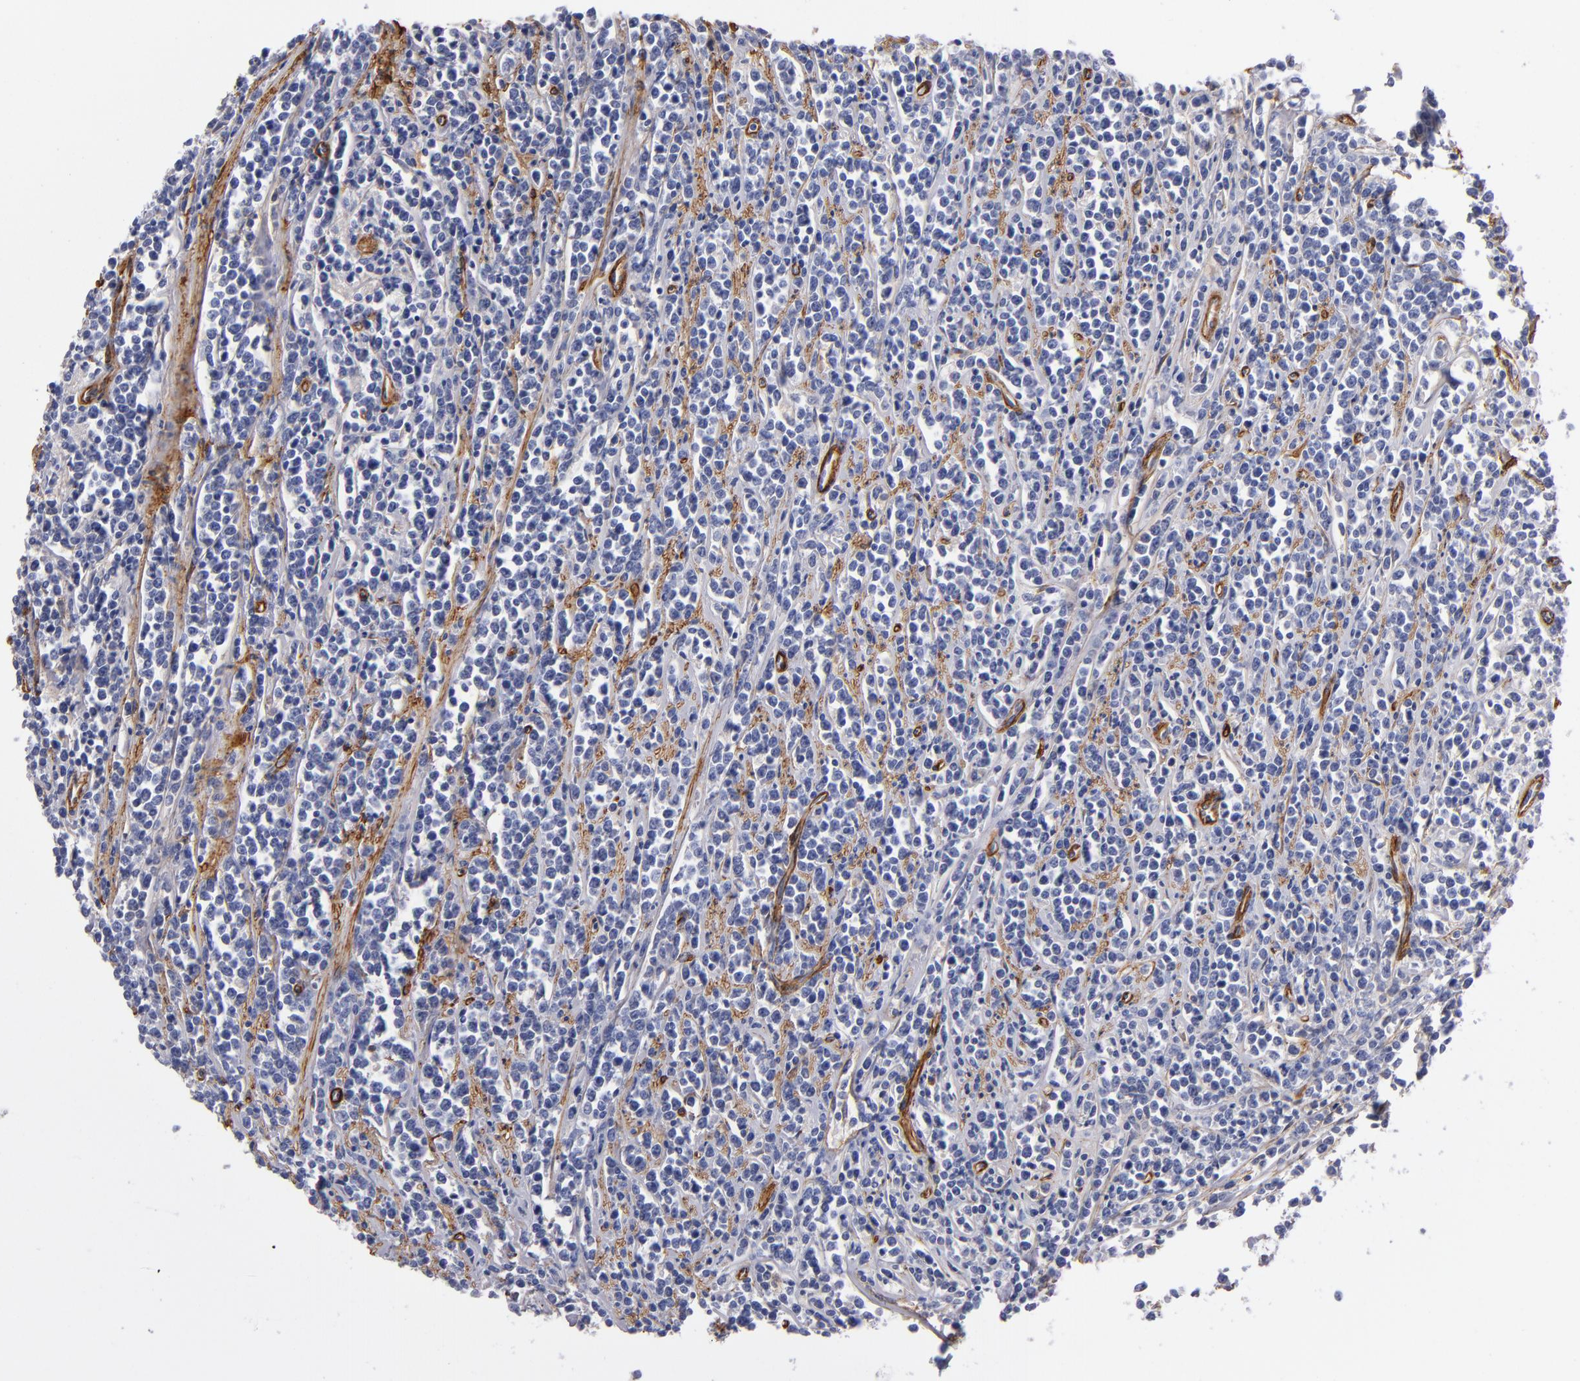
{"staining": {"intensity": "negative", "quantity": "none", "location": "none"}, "tissue": "lymphoma", "cell_type": "Tumor cells", "image_type": "cancer", "snomed": [{"axis": "morphology", "description": "Malignant lymphoma, non-Hodgkin's type, High grade"}, {"axis": "topography", "description": "Small intestine"}, {"axis": "topography", "description": "Colon"}], "caption": "Human high-grade malignant lymphoma, non-Hodgkin's type stained for a protein using immunohistochemistry reveals no staining in tumor cells.", "gene": "LAMC1", "patient": {"sex": "male", "age": 8}}